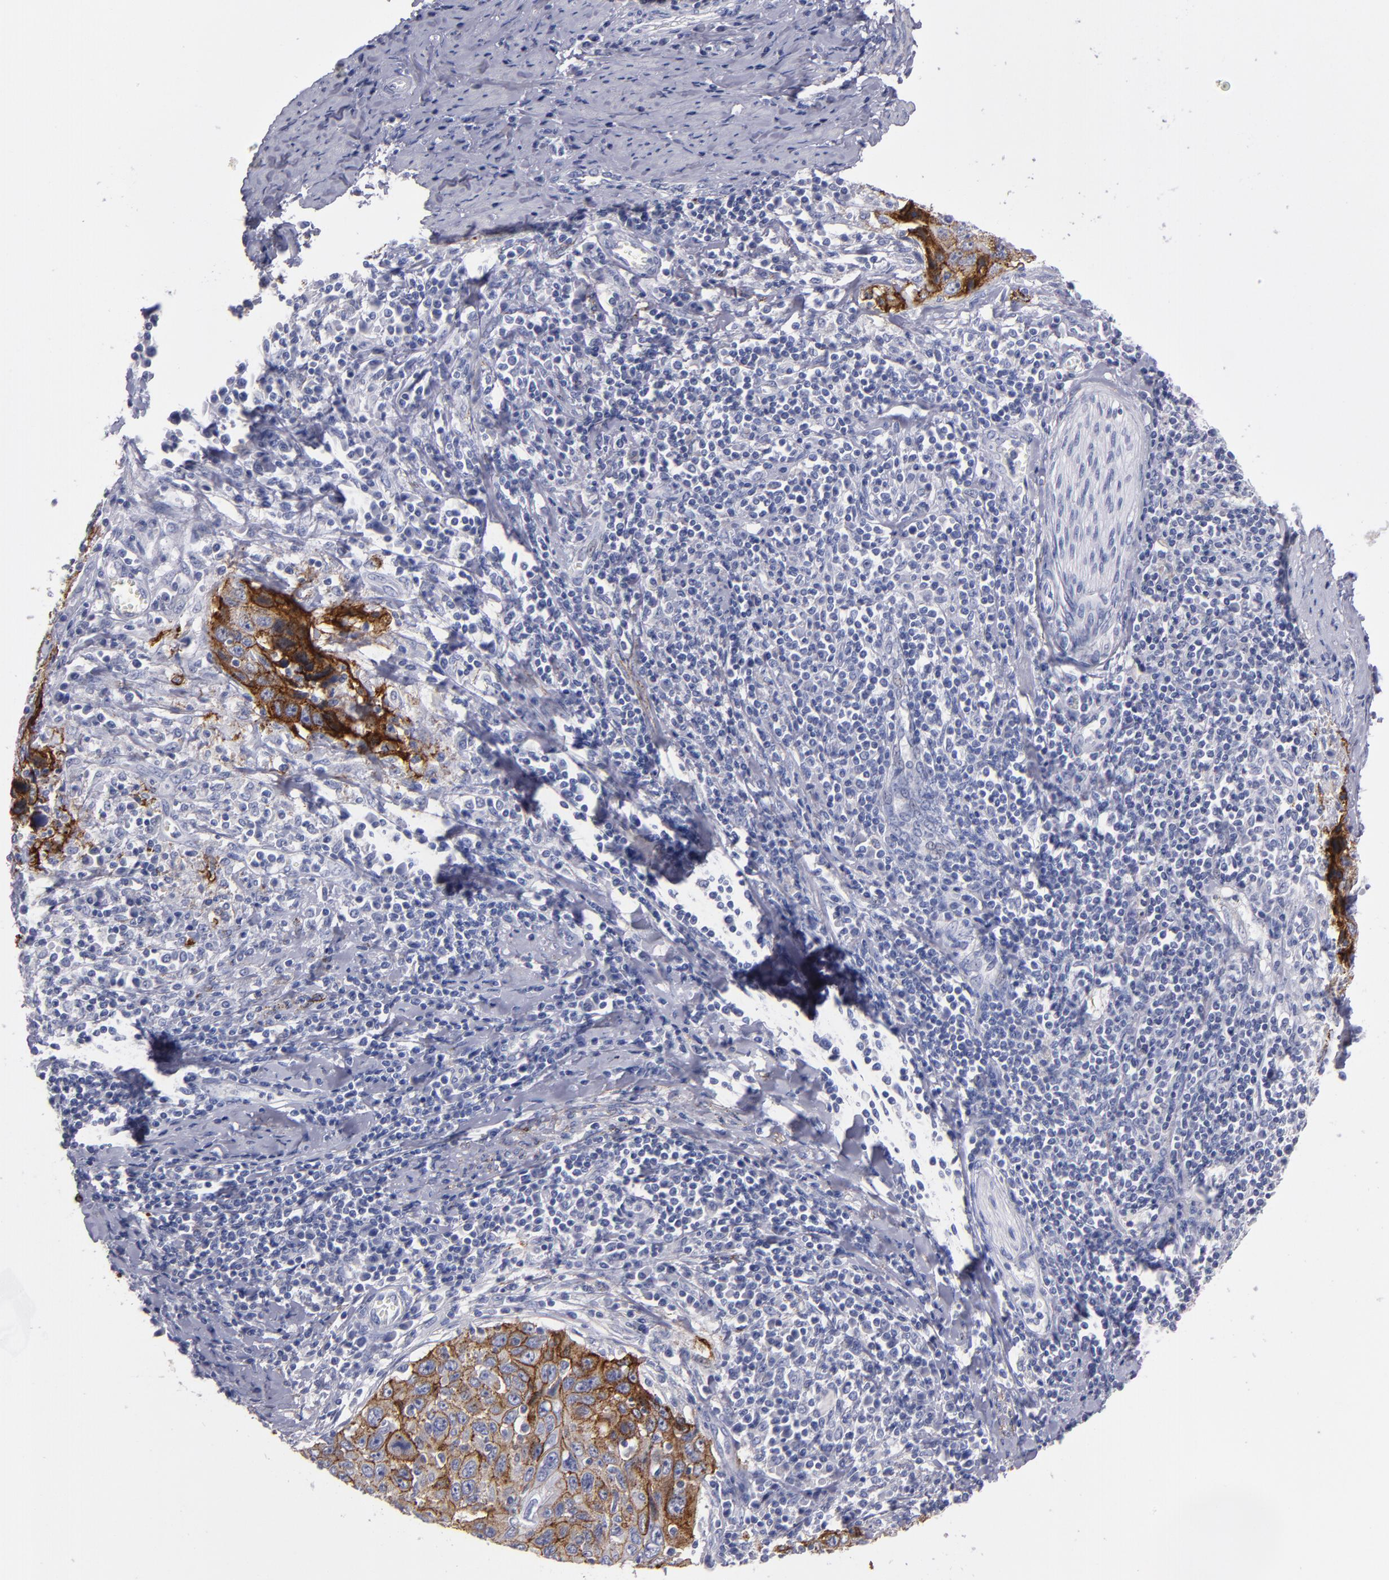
{"staining": {"intensity": "strong", "quantity": ">75%", "location": "cytoplasmic/membranous"}, "tissue": "cervical cancer", "cell_type": "Tumor cells", "image_type": "cancer", "snomed": [{"axis": "morphology", "description": "Squamous cell carcinoma, NOS"}, {"axis": "topography", "description": "Cervix"}], "caption": "DAB immunohistochemical staining of cervical cancer reveals strong cytoplasmic/membranous protein positivity in about >75% of tumor cells. (Stains: DAB in brown, nuclei in blue, Microscopy: brightfield microscopy at high magnification).", "gene": "CDH3", "patient": {"sex": "female", "age": 53}}